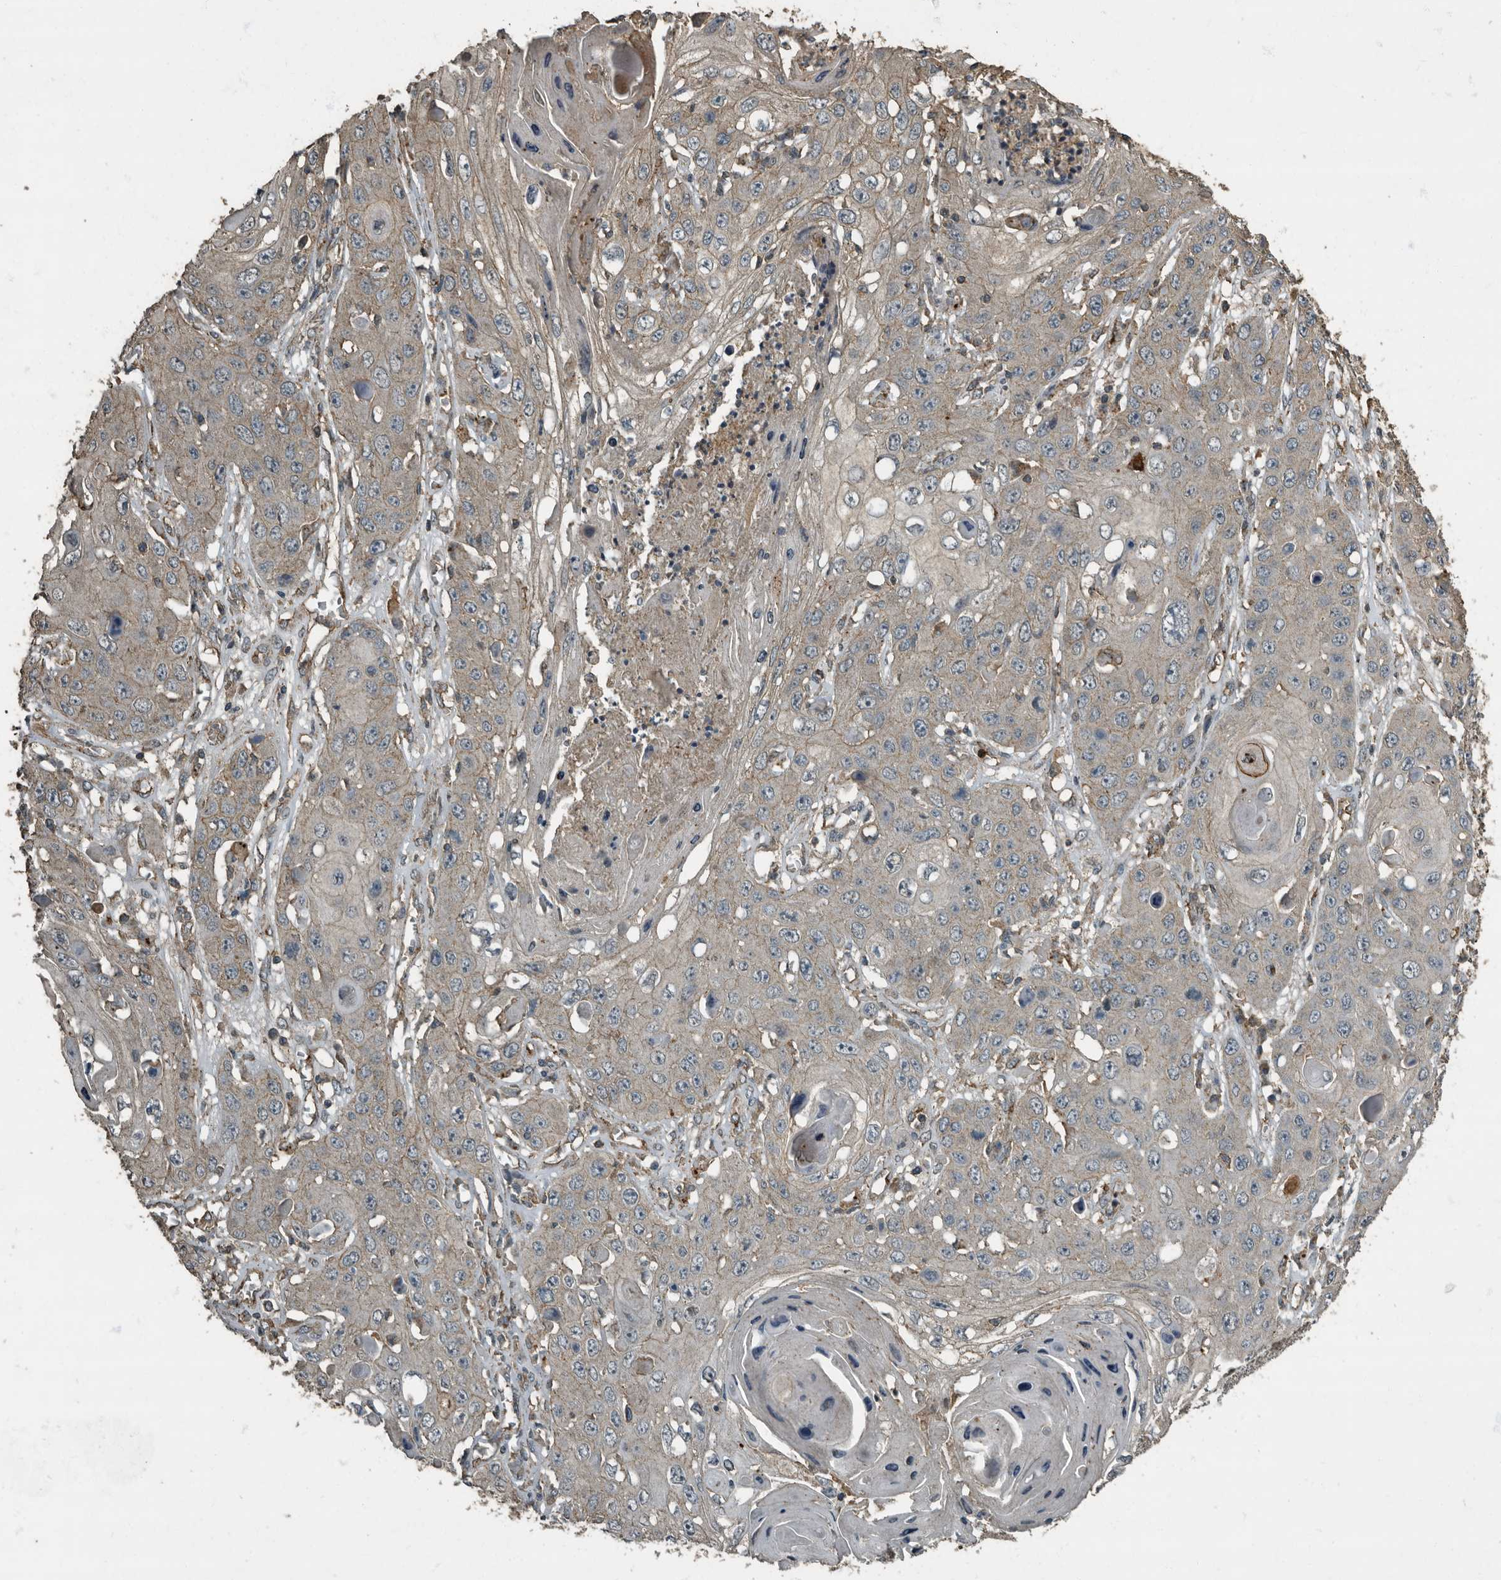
{"staining": {"intensity": "negative", "quantity": "none", "location": "none"}, "tissue": "skin cancer", "cell_type": "Tumor cells", "image_type": "cancer", "snomed": [{"axis": "morphology", "description": "Squamous cell carcinoma, NOS"}, {"axis": "topography", "description": "Skin"}], "caption": "Tumor cells are negative for brown protein staining in skin squamous cell carcinoma.", "gene": "IL15RA", "patient": {"sex": "male", "age": 55}}